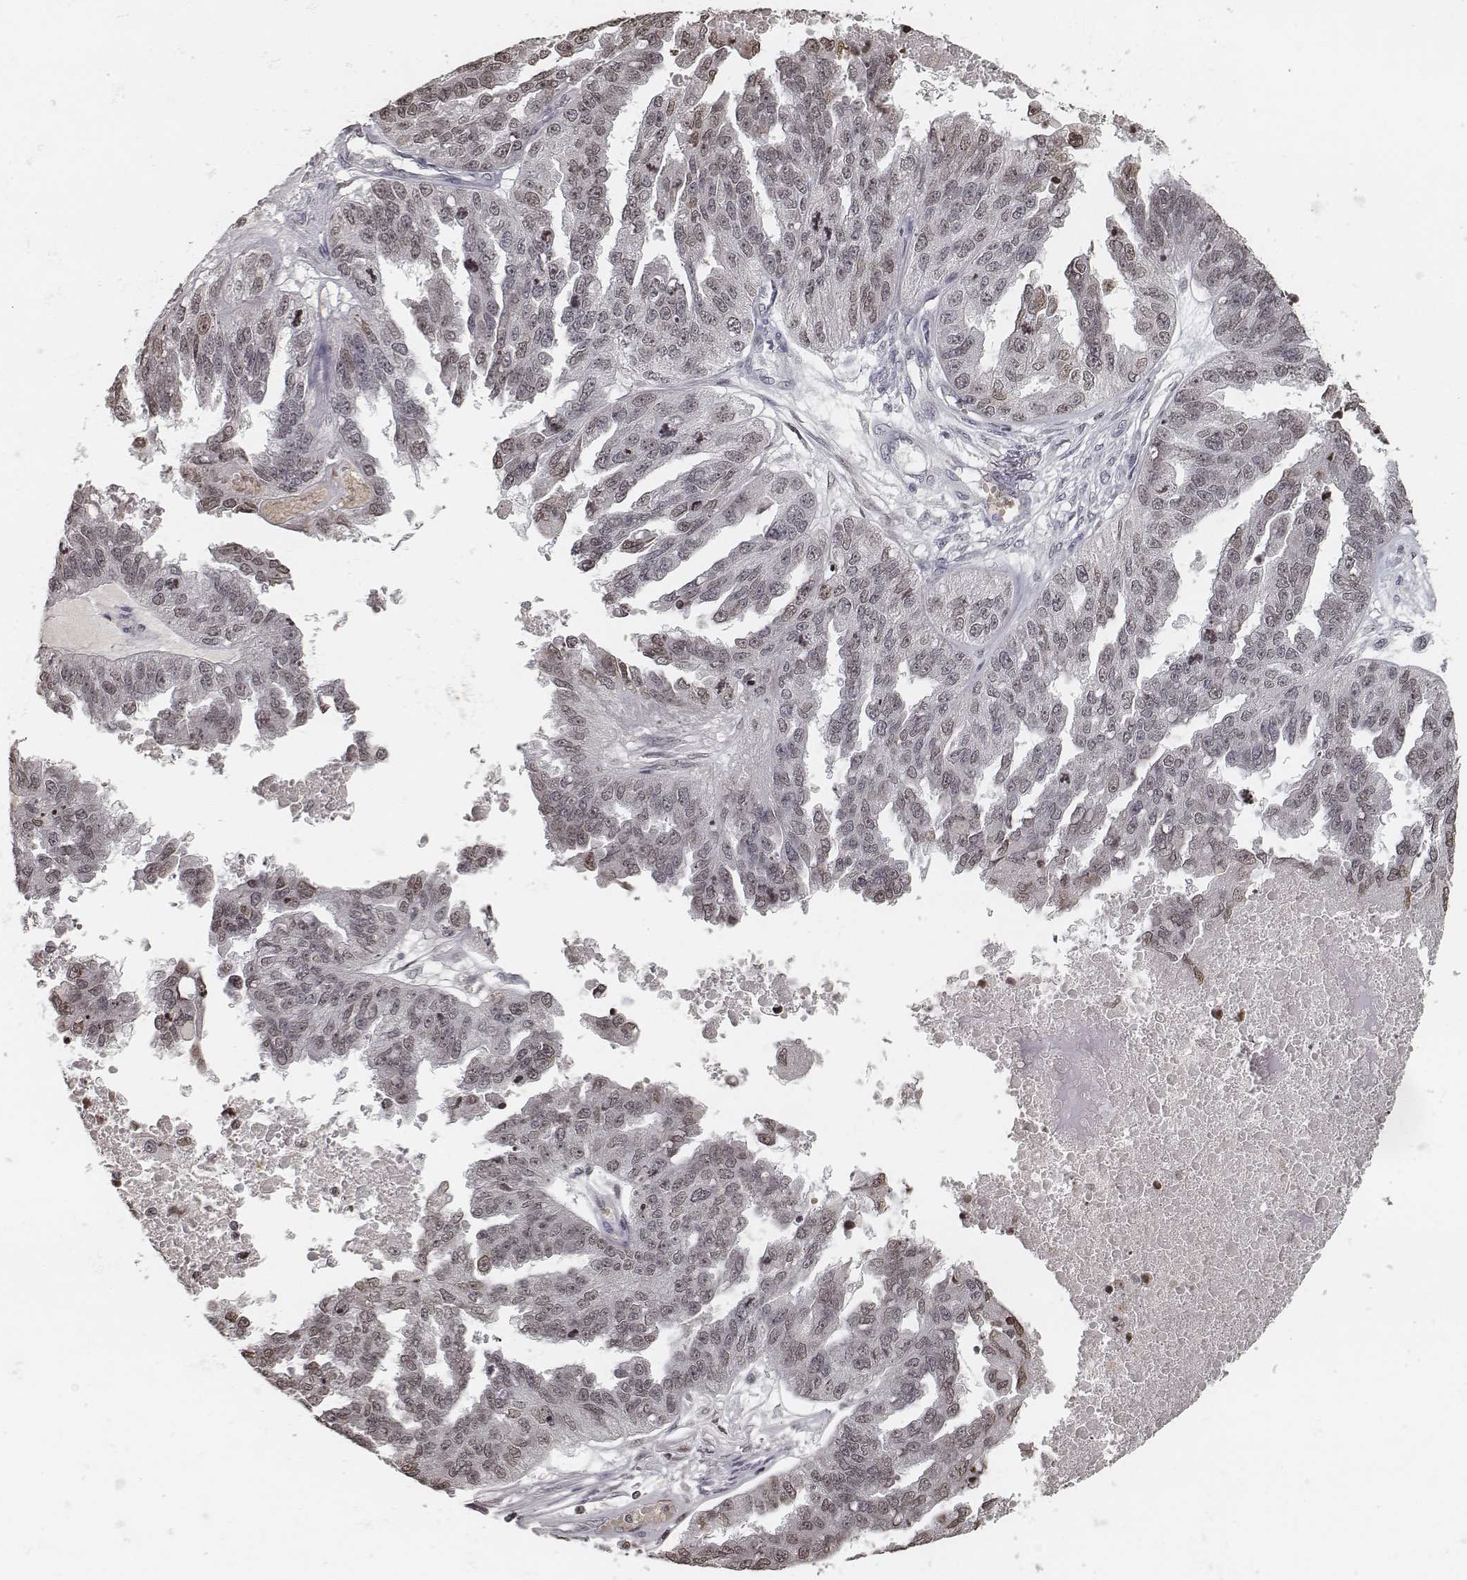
{"staining": {"intensity": "weak", "quantity": "25%-75%", "location": "nuclear"}, "tissue": "ovarian cancer", "cell_type": "Tumor cells", "image_type": "cancer", "snomed": [{"axis": "morphology", "description": "Cystadenocarcinoma, serous, NOS"}, {"axis": "topography", "description": "Ovary"}], "caption": "This image shows immunohistochemistry (IHC) staining of human ovarian serous cystadenocarcinoma, with low weak nuclear positivity in about 25%-75% of tumor cells.", "gene": "HMGA2", "patient": {"sex": "female", "age": 58}}